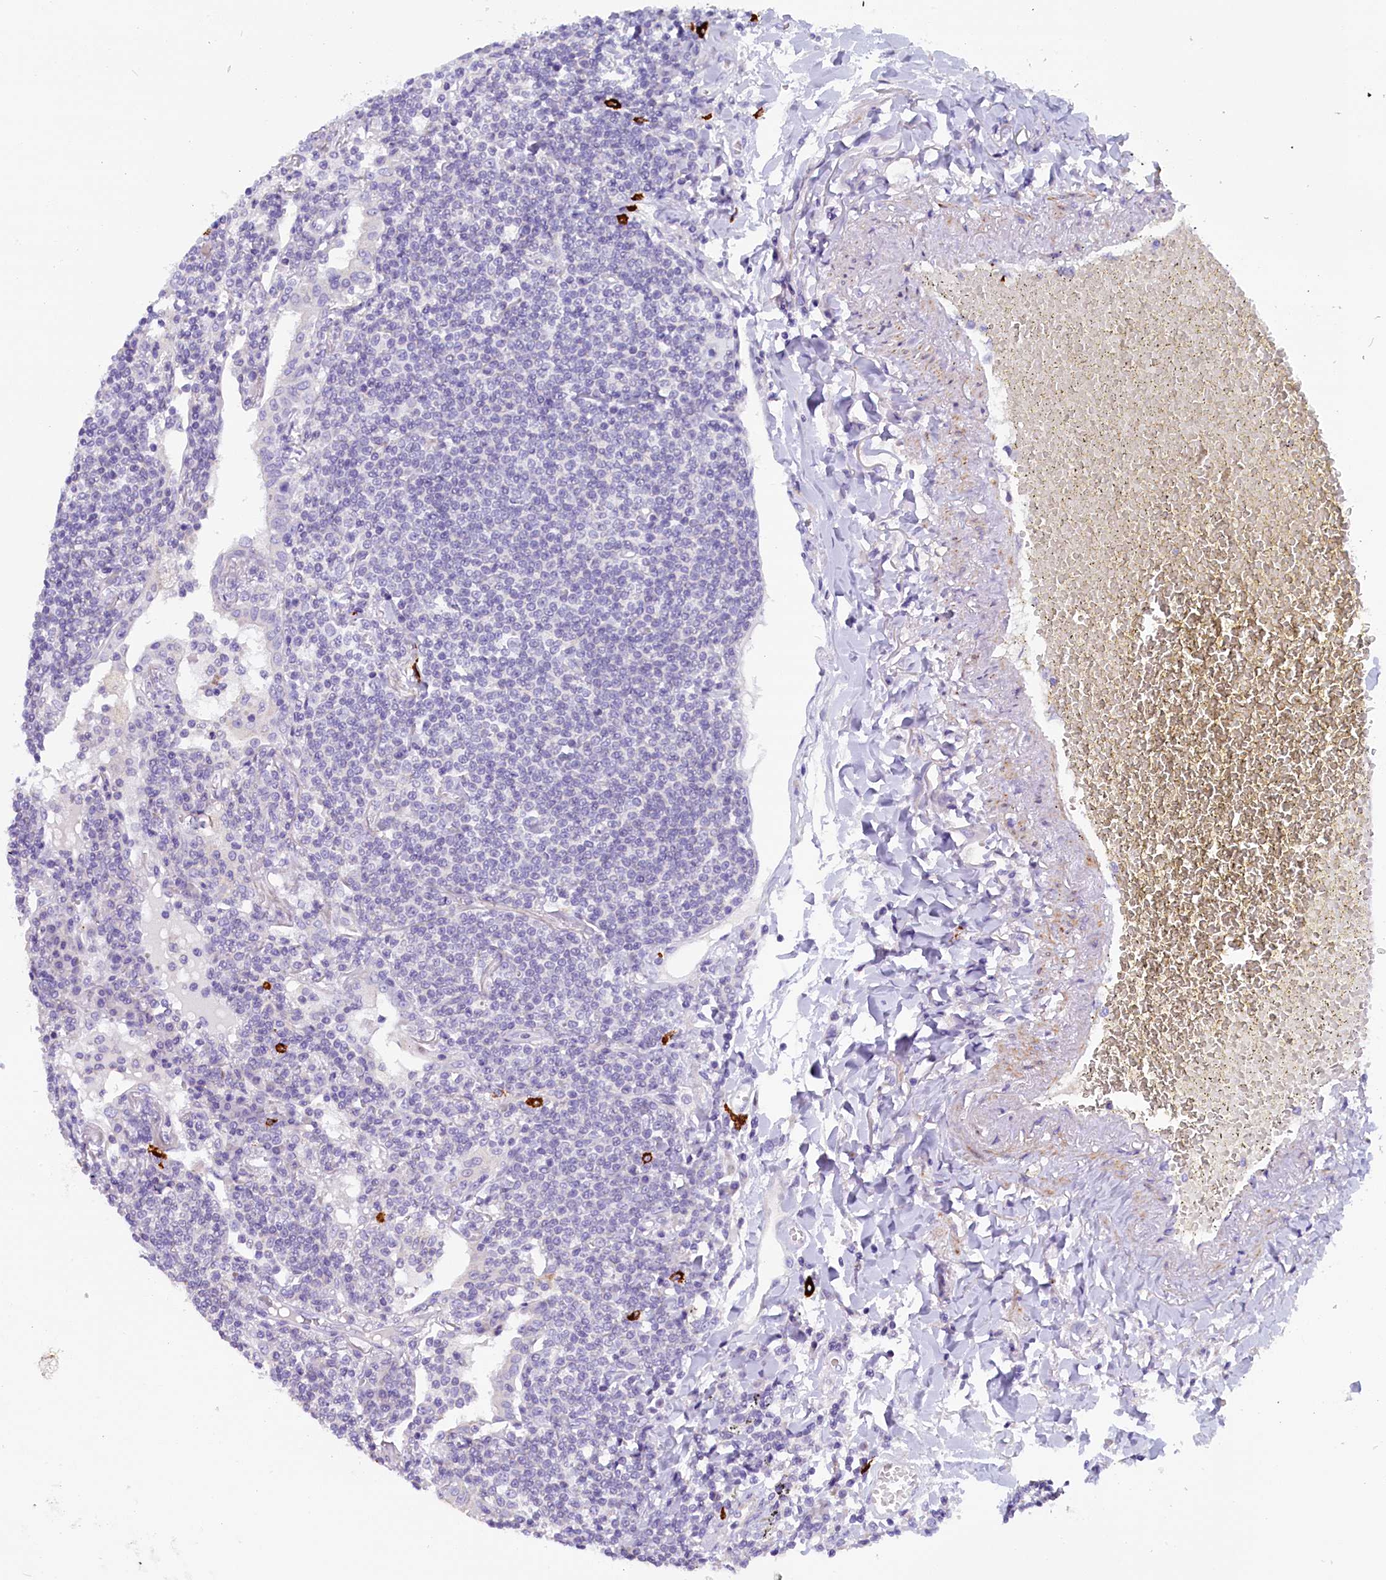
{"staining": {"intensity": "negative", "quantity": "none", "location": "none"}, "tissue": "lymphoma", "cell_type": "Tumor cells", "image_type": "cancer", "snomed": [{"axis": "morphology", "description": "Malignant lymphoma, non-Hodgkin's type, Low grade"}, {"axis": "topography", "description": "Lung"}], "caption": "Malignant lymphoma, non-Hodgkin's type (low-grade) was stained to show a protein in brown. There is no significant staining in tumor cells.", "gene": "RTTN", "patient": {"sex": "female", "age": 71}}